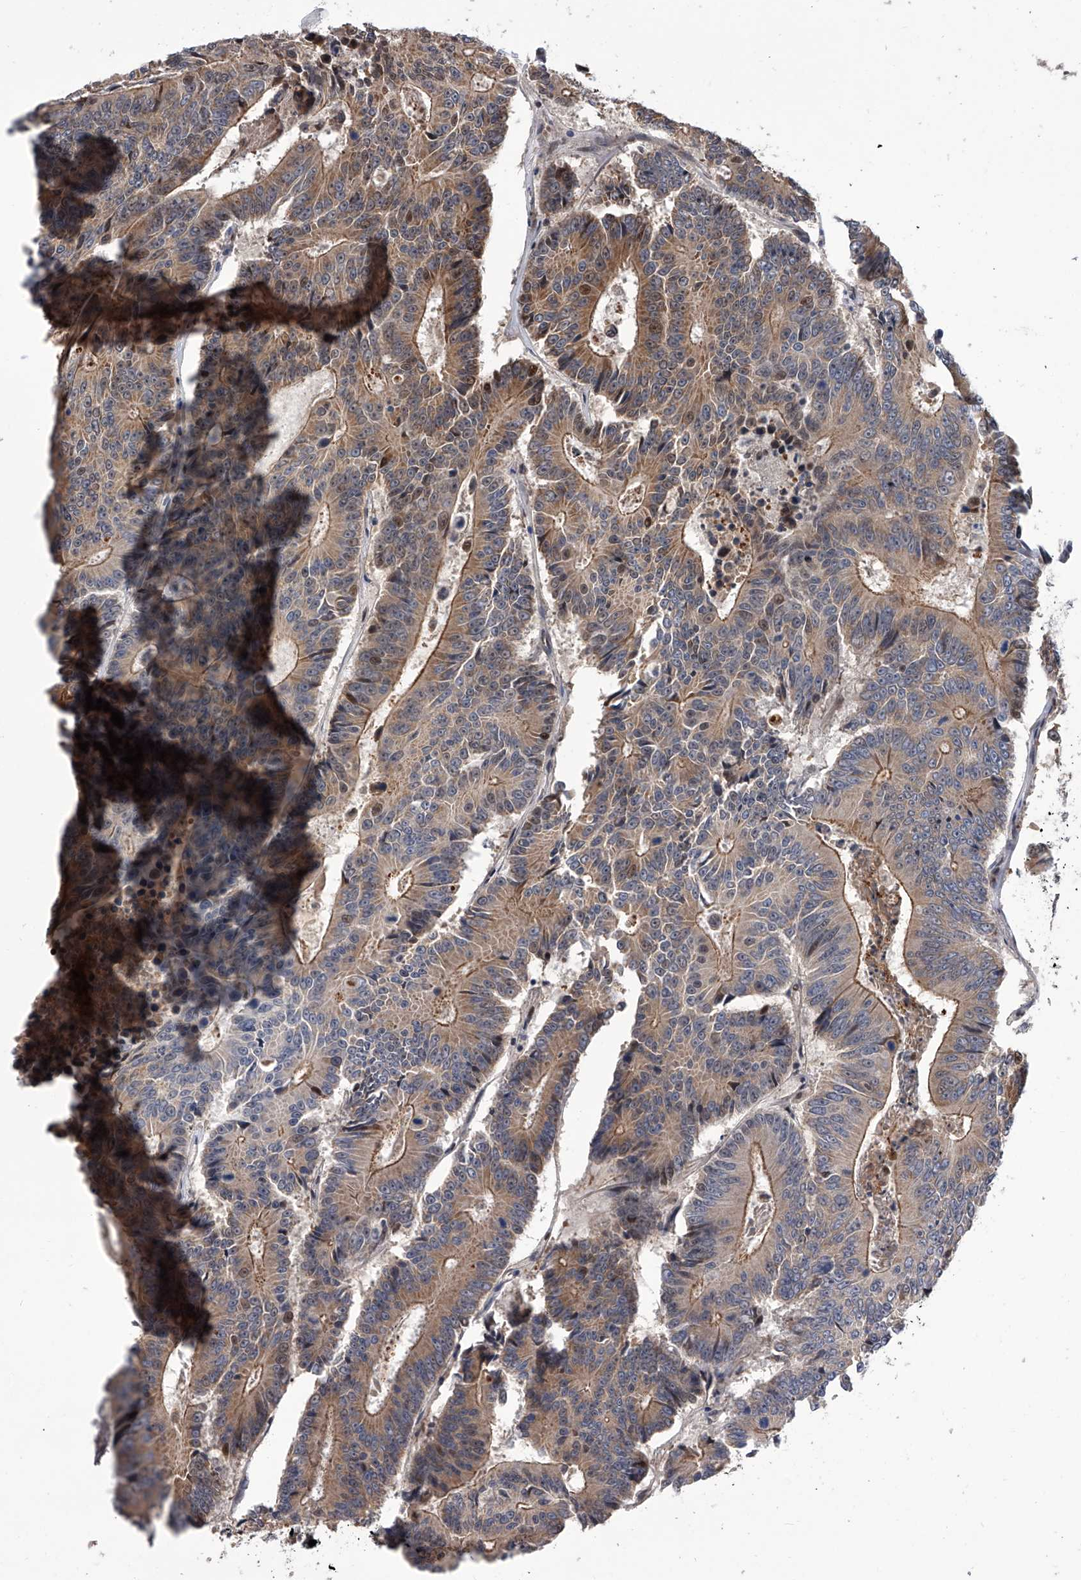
{"staining": {"intensity": "moderate", "quantity": ">75%", "location": "cytoplasmic/membranous"}, "tissue": "colorectal cancer", "cell_type": "Tumor cells", "image_type": "cancer", "snomed": [{"axis": "morphology", "description": "Adenocarcinoma, NOS"}, {"axis": "topography", "description": "Colon"}], "caption": "Adenocarcinoma (colorectal) stained for a protein (brown) shows moderate cytoplasmic/membranous positive positivity in approximately >75% of tumor cells.", "gene": "ZNF426", "patient": {"sex": "male", "age": 83}}